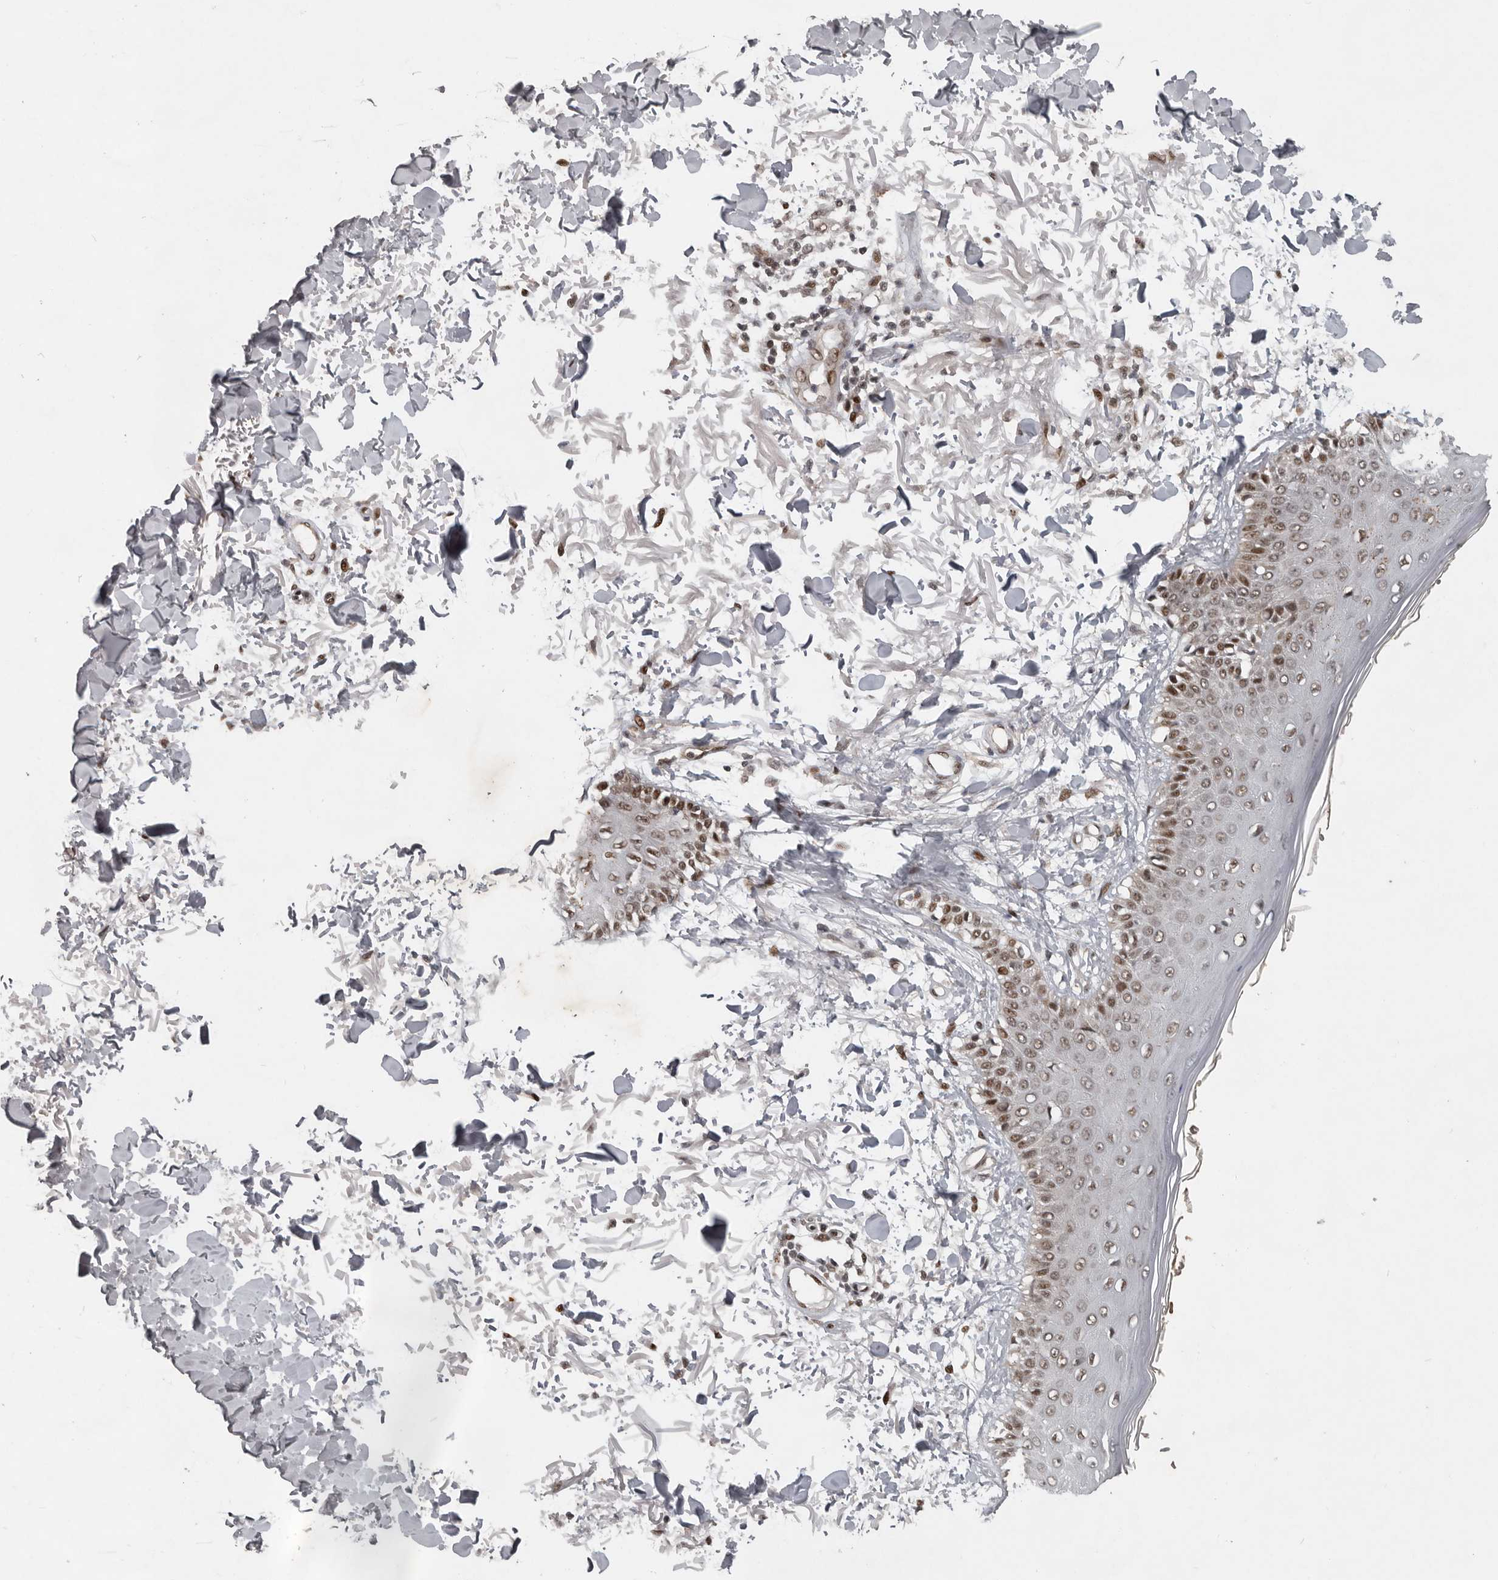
{"staining": {"intensity": "strong", "quantity": ">75%", "location": "nuclear"}, "tissue": "skin", "cell_type": "Fibroblasts", "image_type": "normal", "snomed": [{"axis": "morphology", "description": "Normal tissue, NOS"}, {"axis": "morphology", "description": "Squamous cell carcinoma, NOS"}, {"axis": "topography", "description": "Skin"}, {"axis": "topography", "description": "Peripheral nerve tissue"}], "caption": "Protein analysis of unremarkable skin shows strong nuclear positivity in approximately >75% of fibroblasts. (DAB (3,3'-diaminobenzidine) IHC with brightfield microscopy, high magnification).", "gene": "CDC27", "patient": {"sex": "male", "age": 83}}